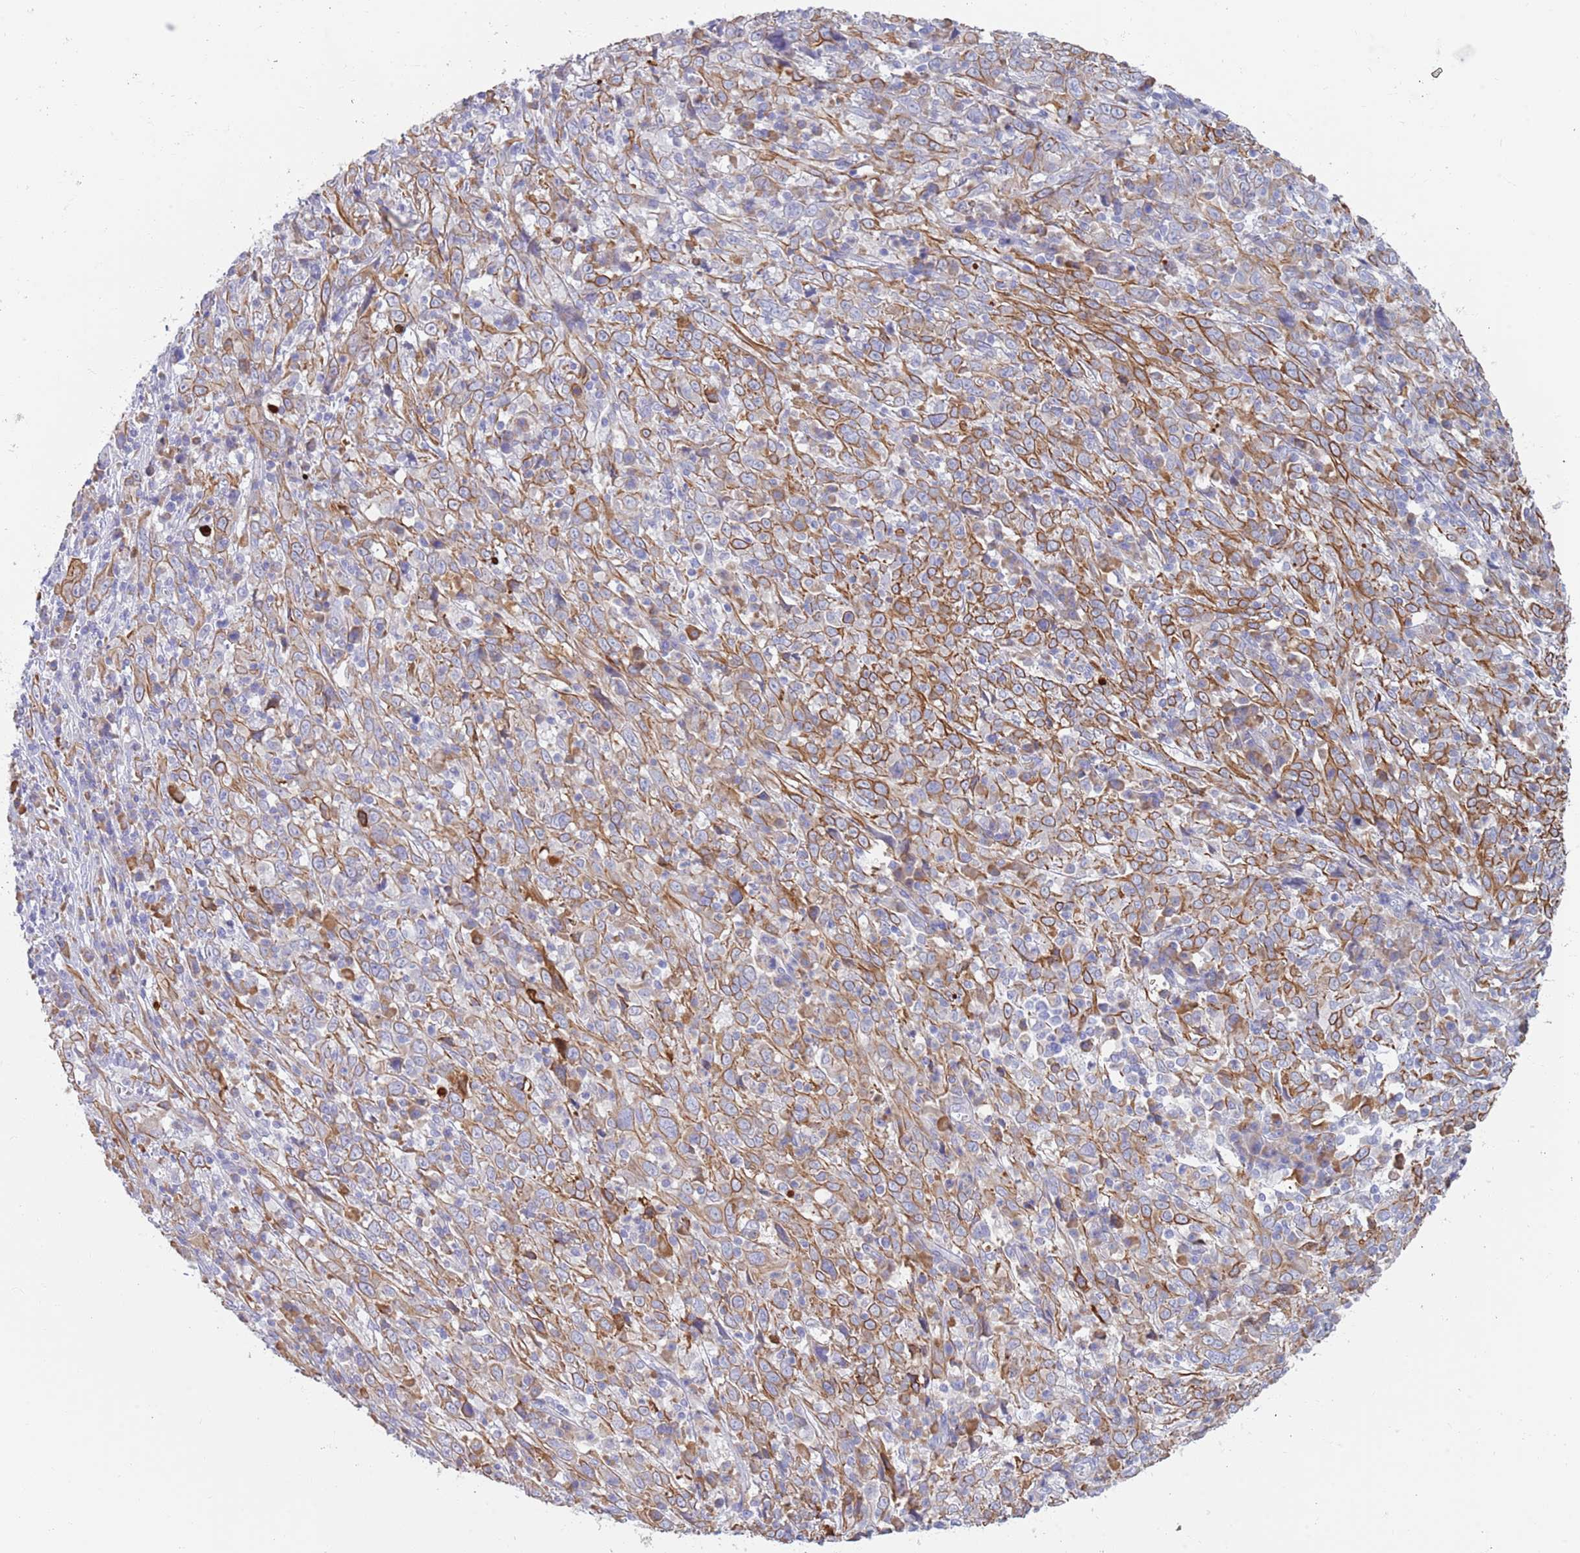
{"staining": {"intensity": "moderate", "quantity": ">75%", "location": "cytoplasmic/membranous"}, "tissue": "cervical cancer", "cell_type": "Tumor cells", "image_type": "cancer", "snomed": [{"axis": "morphology", "description": "Squamous cell carcinoma, NOS"}, {"axis": "topography", "description": "Cervix"}], "caption": "Immunohistochemical staining of squamous cell carcinoma (cervical) reveals medium levels of moderate cytoplasmic/membranous protein staining in about >75% of tumor cells. The staining is performed using DAB (3,3'-diaminobenzidine) brown chromogen to label protein expression. The nuclei are counter-stained blue using hematoxylin.", "gene": "CCDC149", "patient": {"sex": "female", "age": 46}}